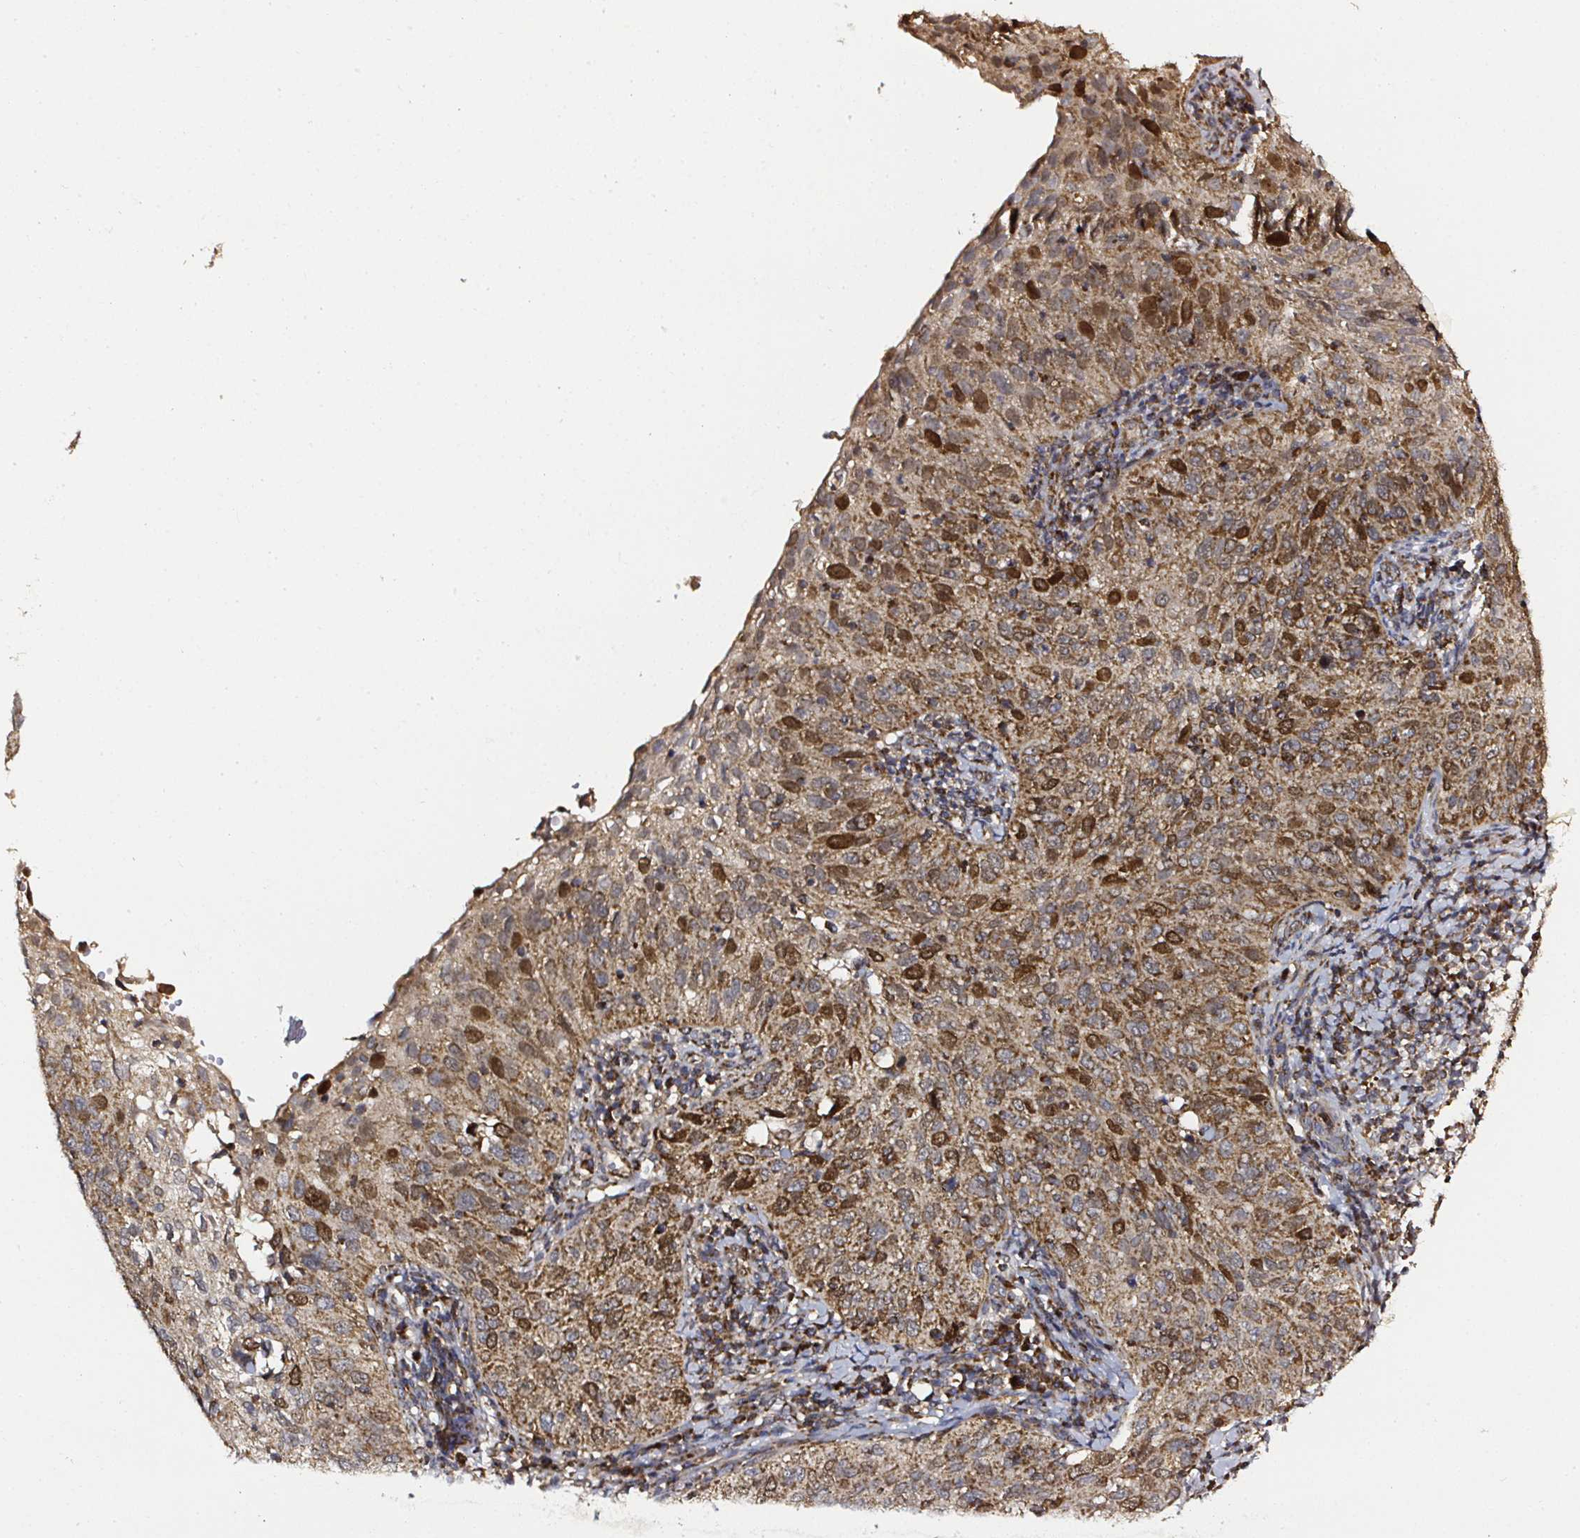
{"staining": {"intensity": "strong", "quantity": ">75%", "location": "cytoplasmic/membranous,nuclear"}, "tissue": "cervical cancer", "cell_type": "Tumor cells", "image_type": "cancer", "snomed": [{"axis": "morphology", "description": "Squamous cell carcinoma, NOS"}, {"axis": "topography", "description": "Cervix"}], "caption": "Immunohistochemical staining of human cervical cancer (squamous cell carcinoma) reveals strong cytoplasmic/membranous and nuclear protein expression in approximately >75% of tumor cells.", "gene": "ATAD3B", "patient": {"sex": "female", "age": 52}}